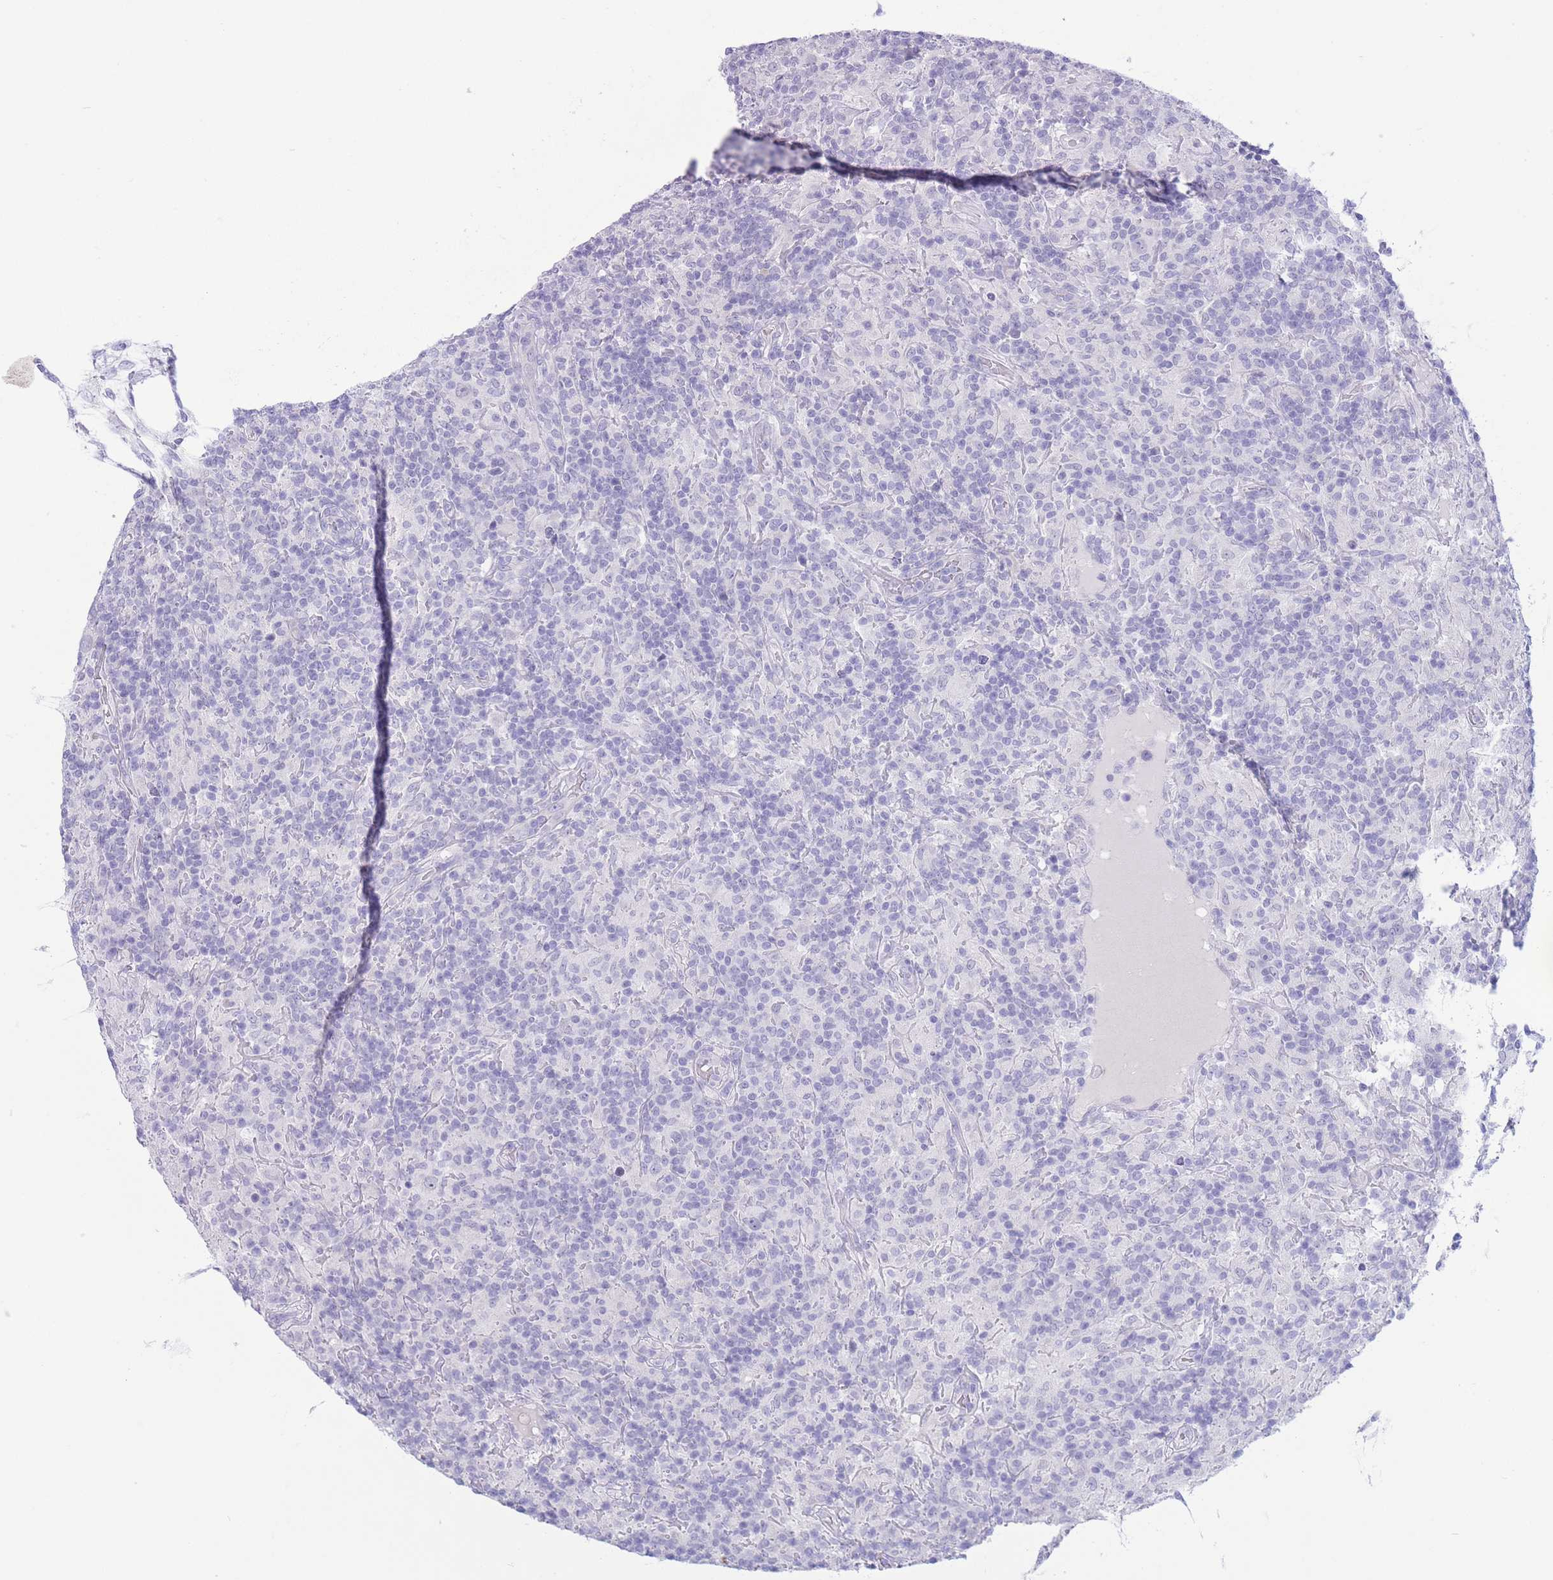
{"staining": {"intensity": "negative", "quantity": "none", "location": "none"}, "tissue": "lymphoma", "cell_type": "Tumor cells", "image_type": "cancer", "snomed": [{"axis": "morphology", "description": "Hodgkin's disease, NOS"}, {"axis": "topography", "description": "Lymph node"}], "caption": "Immunohistochemical staining of Hodgkin's disease displays no significant expression in tumor cells.", "gene": "ASAP3", "patient": {"sex": "male", "age": 70}}